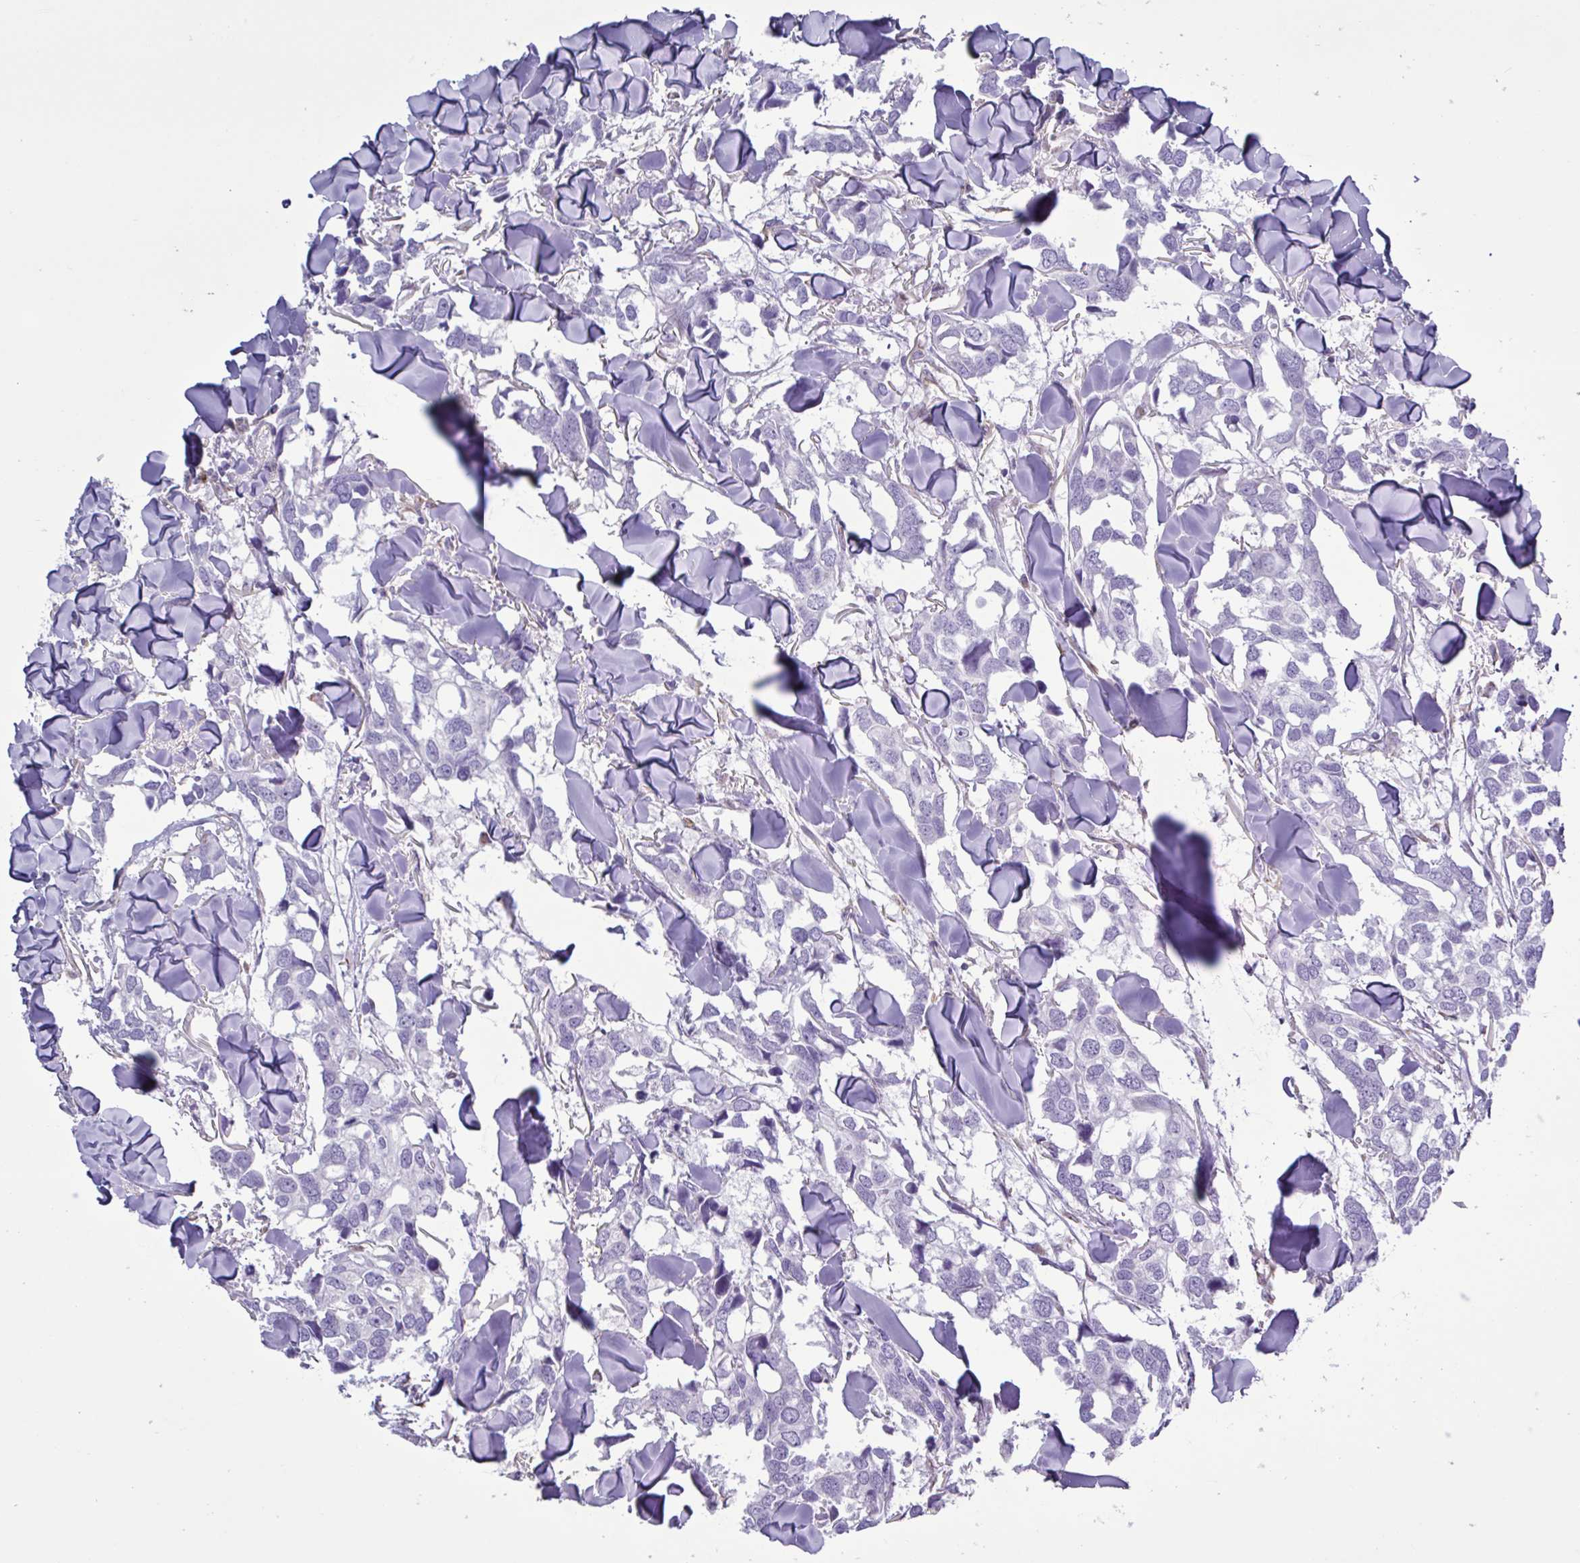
{"staining": {"intensity": "negative", "quantity": "none", "location": "none"}, "tissue": "breast cancer", "cell_type": "Tumor cells", "image_type": "cancer", "snomed": [{"axis": "morphology", "description": "Duct carcinoma"}, {"axis": "topography", "description": "Breast"}], "caption": "Immunohistochemistry micrograph of human infiltrating ductal carcinoma (breast) stained for a protein (brown), which exhibits no staining in tumor cells.", "gene": "TMEM86B", "patient": {"sex": "female", "age": 83}}